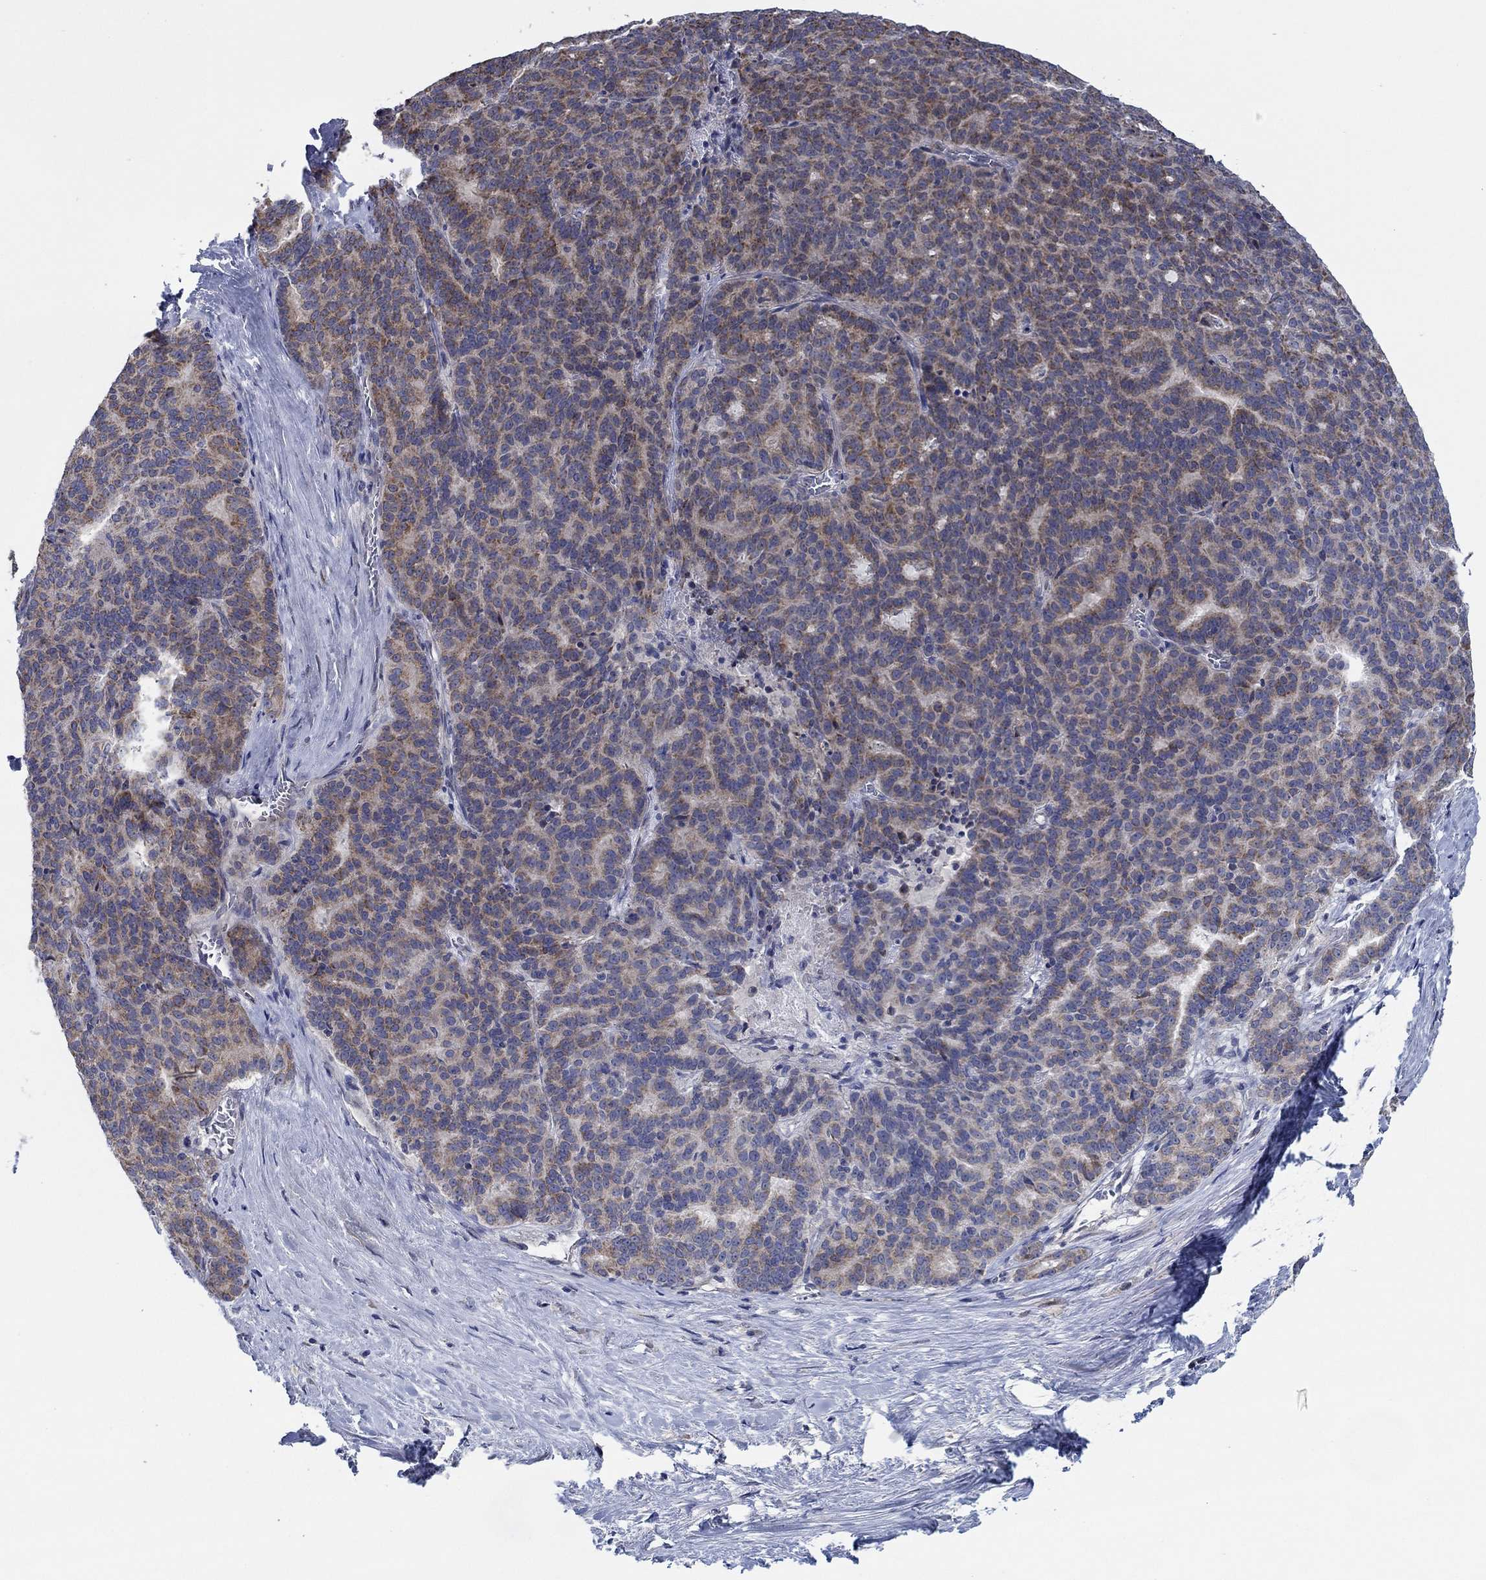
{"staining": {"intensity": "moderate", "quantity": ">75%", "location": "cytoplasmic/membranous"}, "tissue": "liver cancer", "cell_type": "Tumor cells", "image_type": "cancer", "snomed": [{"axis": "morphology", "description": "Cholangiocarcinoma"}, {"axis": "topography", "description": "Liver"}], "caption": "Immunohistochemistry (IHC) histopathology image of liver cancer stained for a protein (brown), which shows medium levels of moderate cytoplasmic/membranous staining in approximately >75% of tumor cells.", "gene": "CFAP61", "patient": {"sex": "female", "age": 47}}